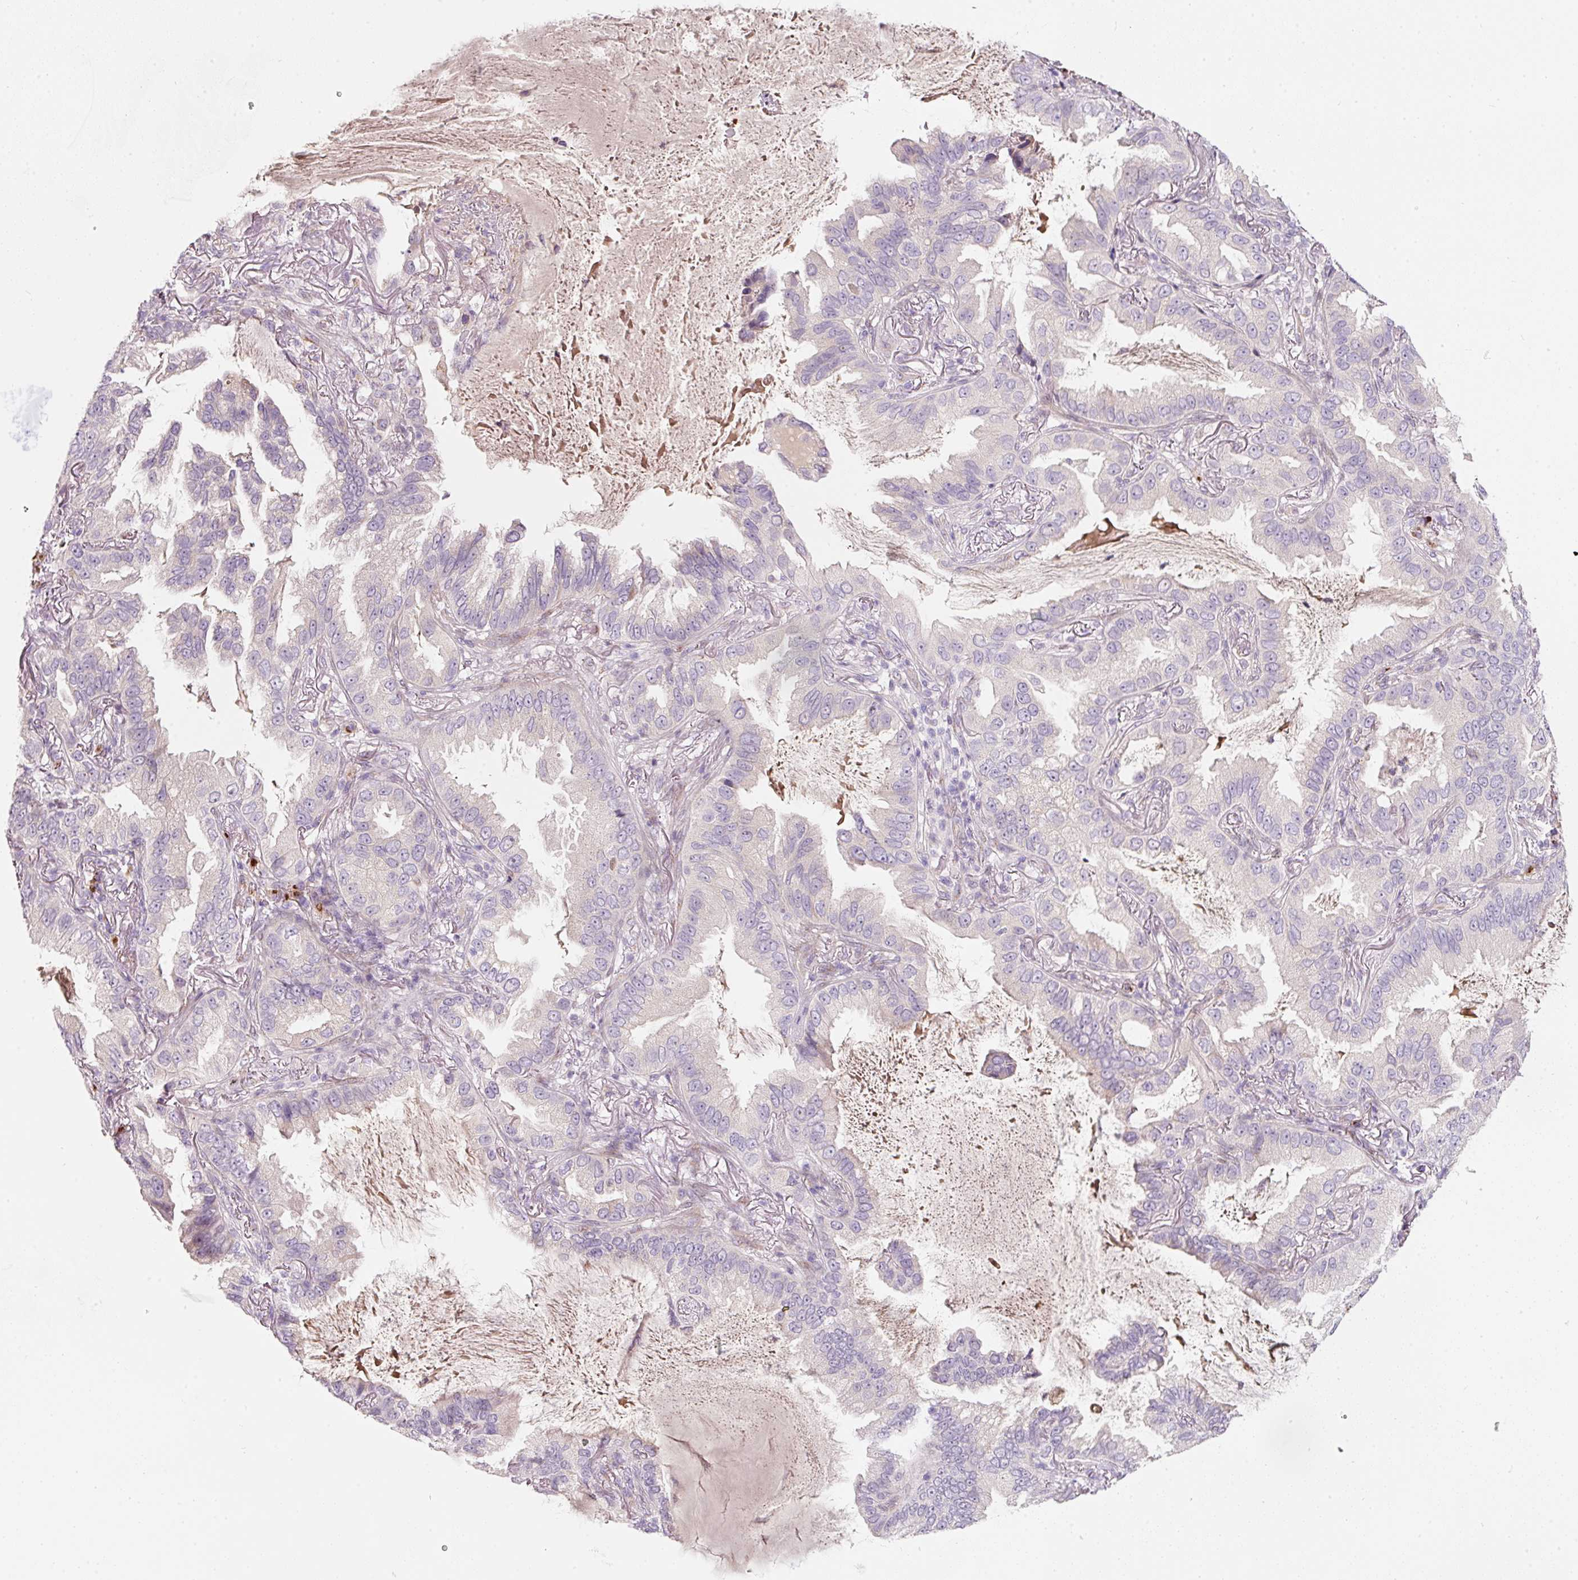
{"staining": {"intensity": "negative", "quantity": "none", "location": "none"}, "tissue": "lung cancer", "cell_type": "Tumor cells", "image_type": "cancer", "snomed": [{"axis": "morphology", "description": "Adenocarcinoma, NOS"}, {"axis": "topography", "description": "Lung"}], "caption": "Tumor cells show no significant protein staining in adenocarcinoma (lung). (DAB (3,3'-diaminobenzidine) IHC visualized using brightfield microscopy, high magnification).", "gene": "NBPF11", "patient": {"sex": "female", "age": 69}}